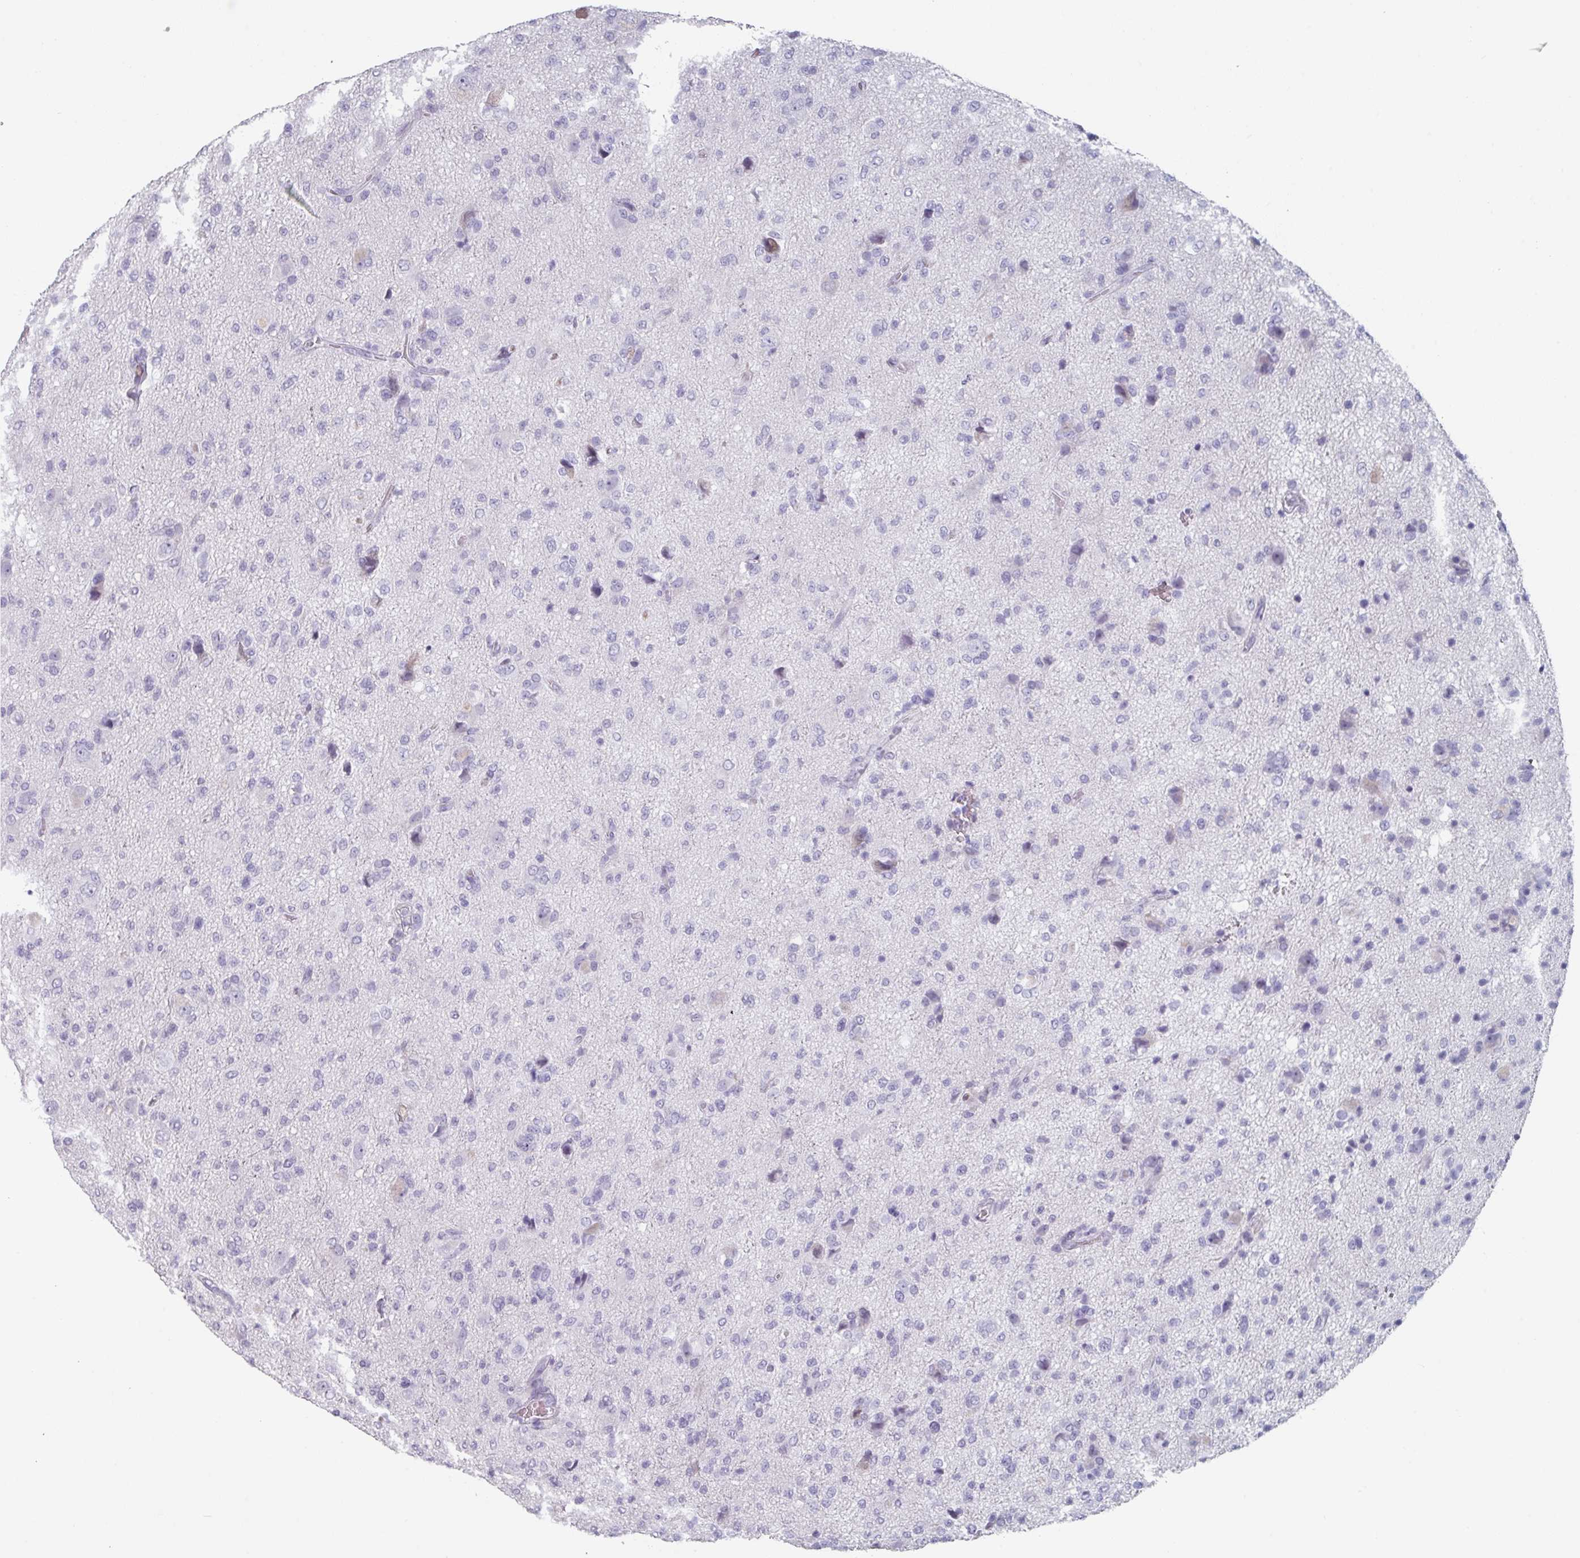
{"staining": {"intensity": "negative", "quantity": "none", "location": "none"}, "tissue": "glioma", "cell_type": "Tumor cells", "image_type": "cancer", "snomed": [{"axis": "morphology", "description": "Glioma, malignant, High grade"}, {"axis": "topography", "description": "Brain"}], "caption": "IHC of human glioma exhibits no staining in tumor cells.", "gene": "SLC35G2", "patient": {"sex": "female", "age": 57}}